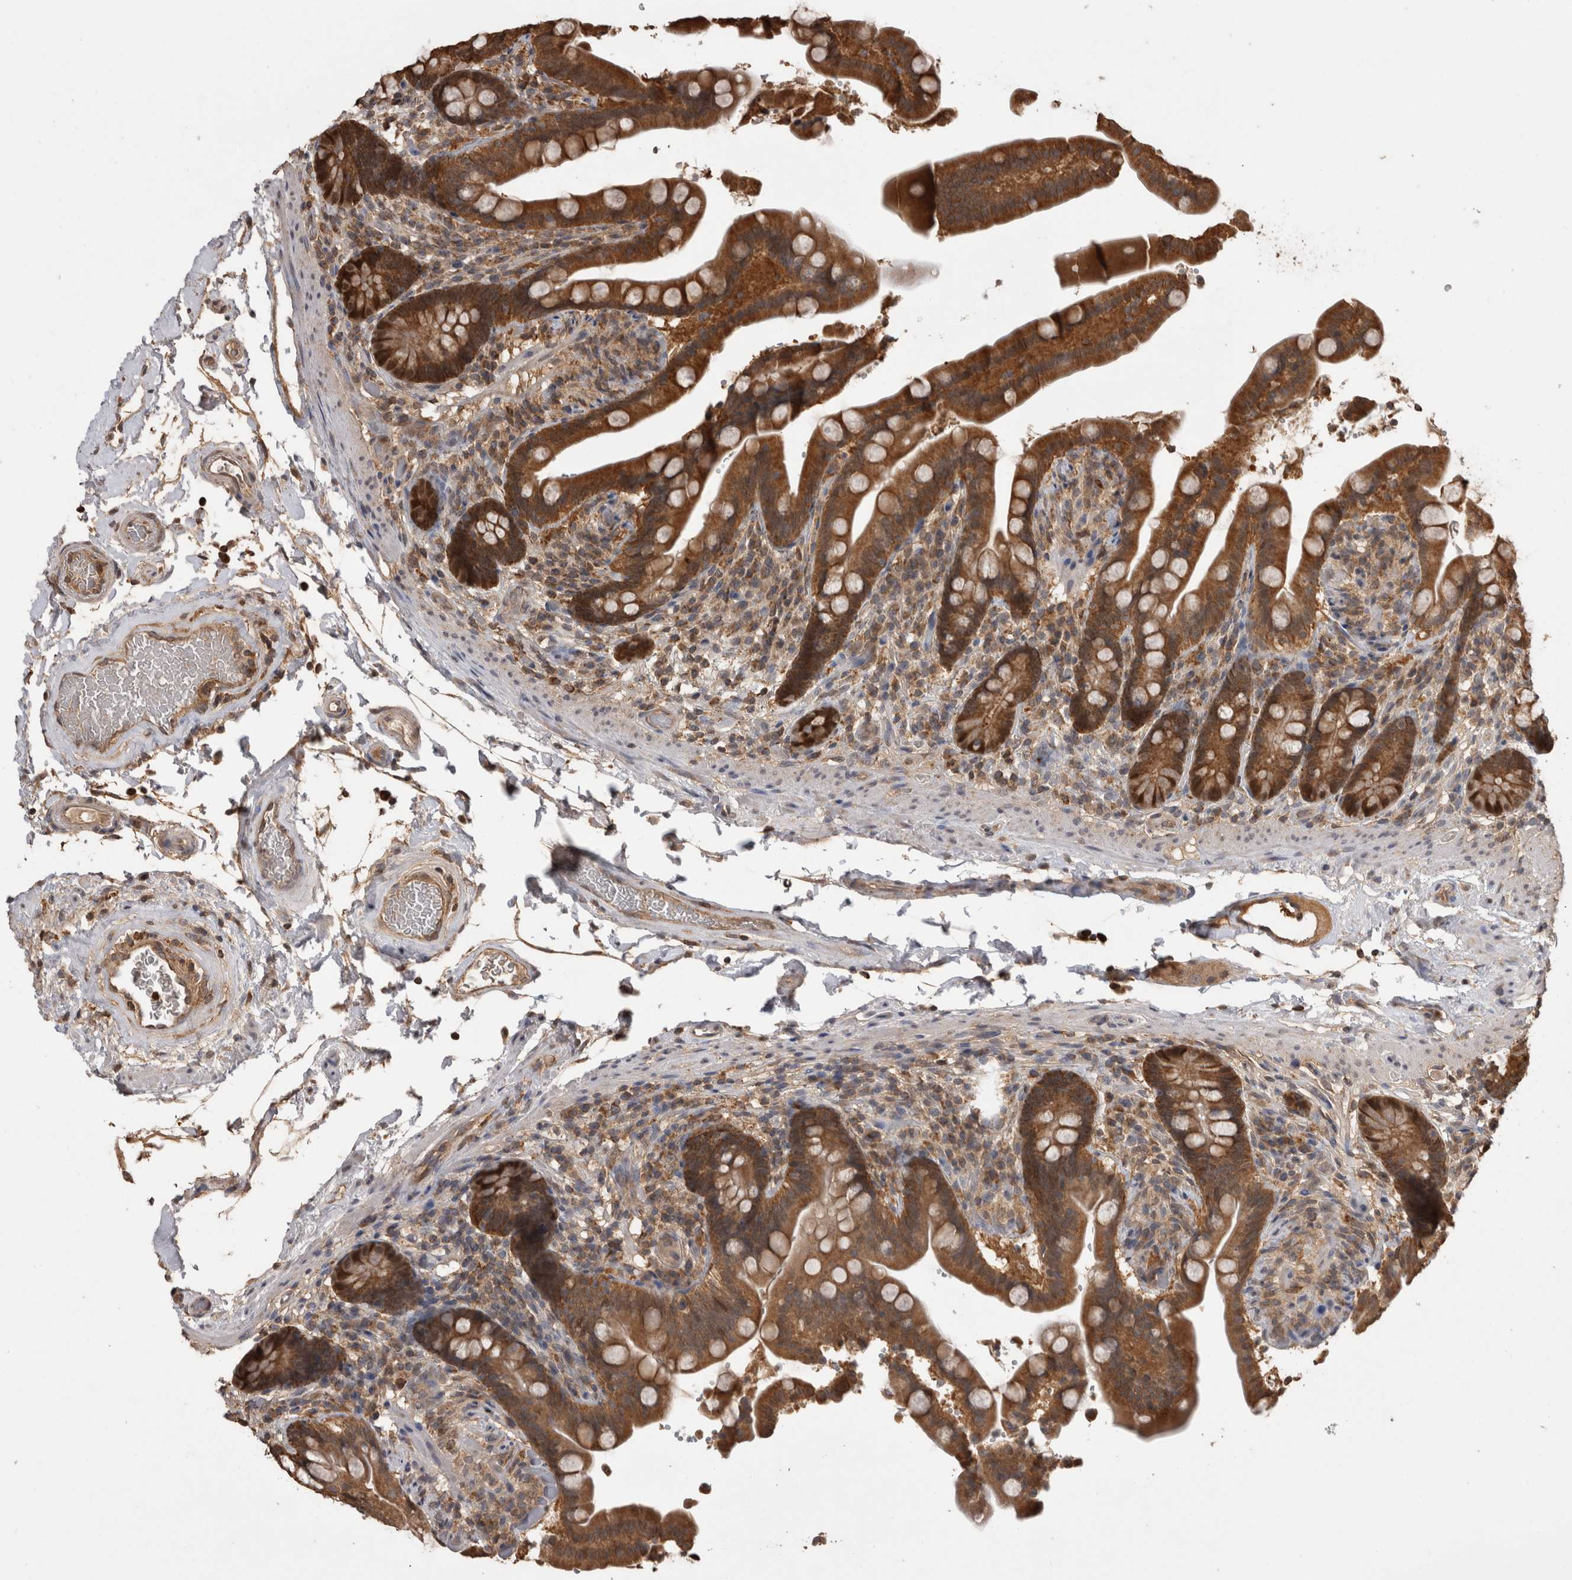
{"staining": {"intensity": "moderate", "quantity": ">75%", "location": "cytoplasmic/membranous"}, "tissue": "colon", "cell_type": "Endothelial cells", "image_type": "normal", "snomed": [{"axis": "morphology", "description": "Normal tissue, NOS"}, {"axis": "topography", "description": "Smooth muscle"}, {"axis": "topography", "description": "Colon"}], "caption": "This micrograph reveals immunohistochemistry staining of unremarkable colon, with medium moderate cytoplasmic/membranous expression in about >75% of endothelial cells.", "gene": "PREP", "patient": {"sex": "male", "age": 73}}